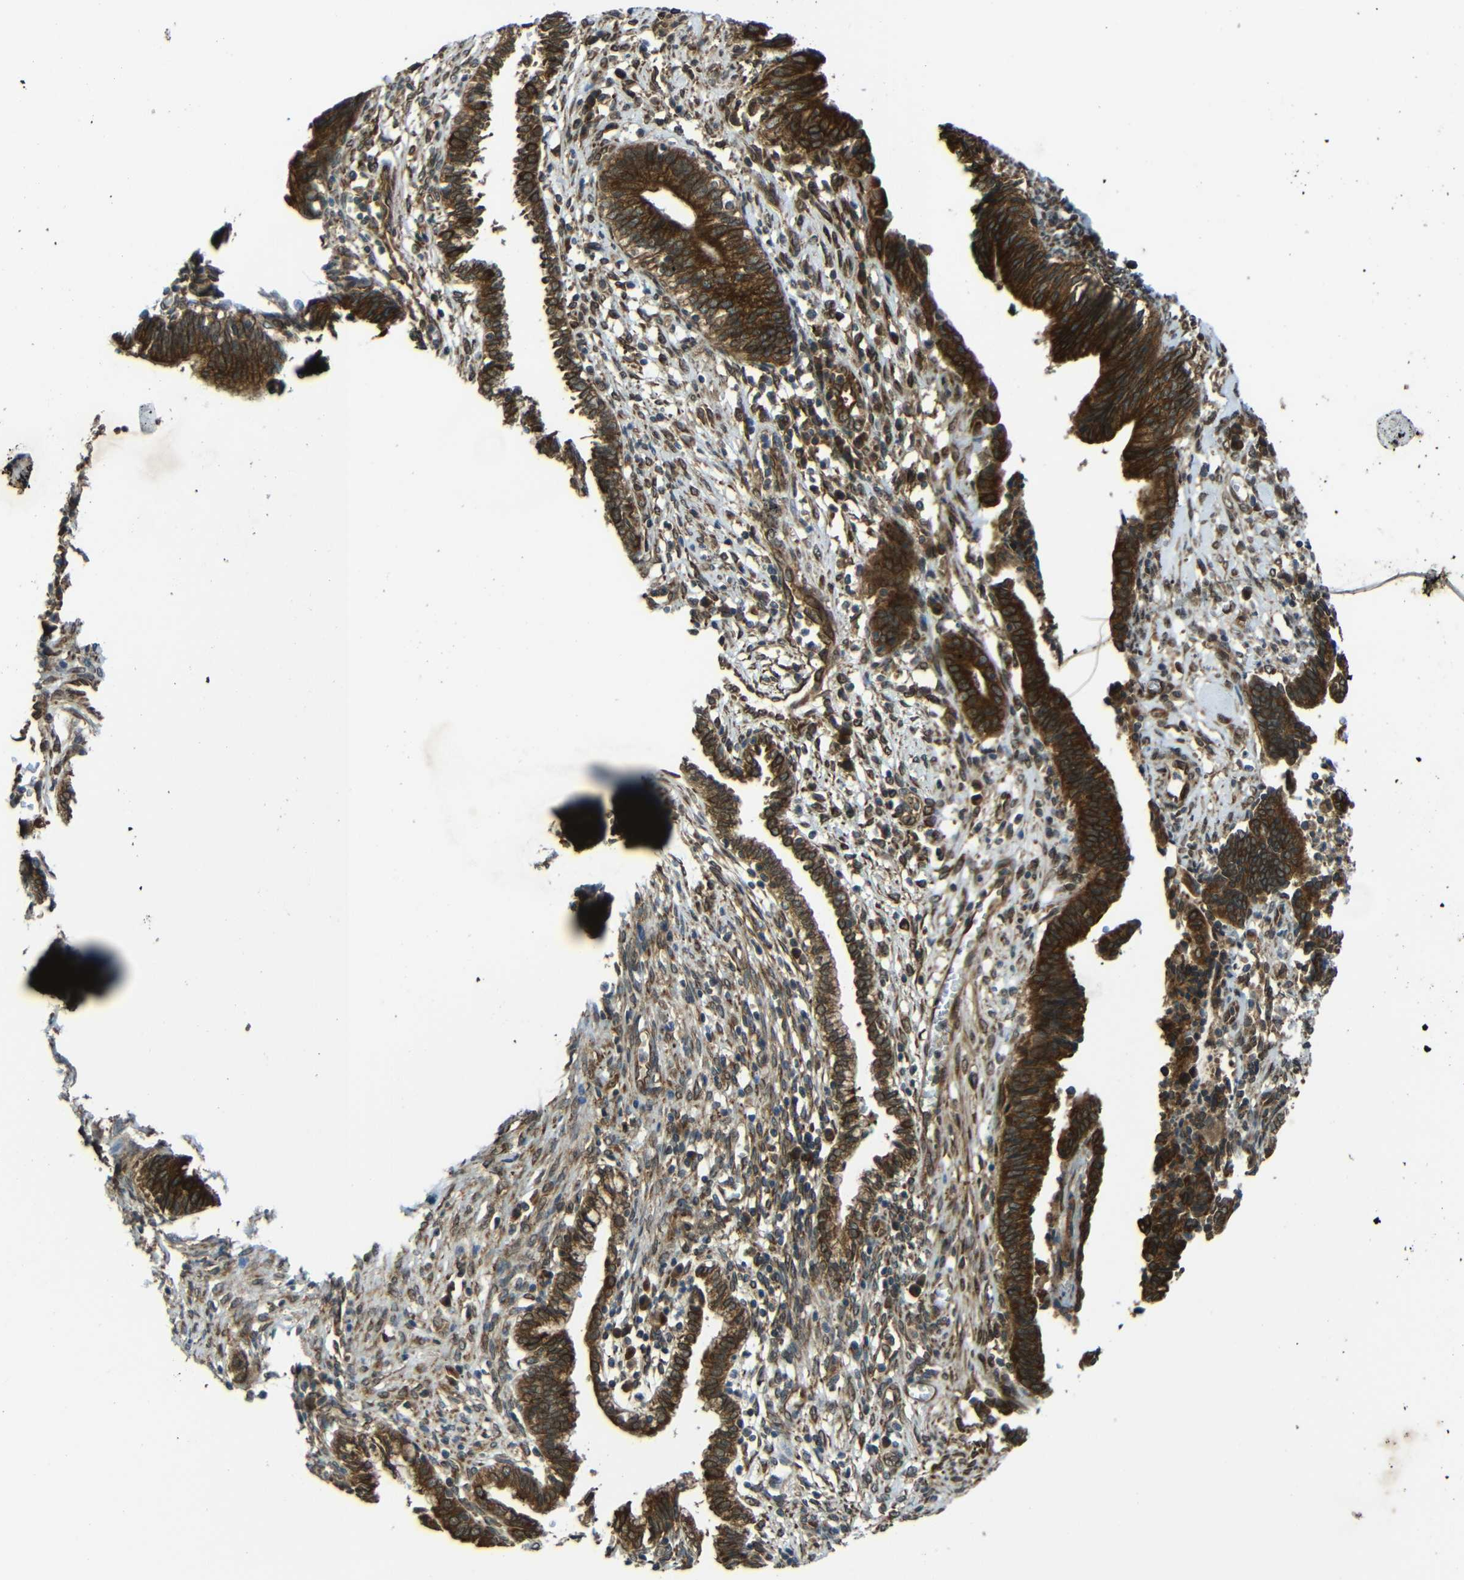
{"staining": {"intensity": "strong", "quantity": ">75%", "location": "cytoplasmic/membranous"}, "tissue": "cervical cancer", "cell_type": "Tumor cells", "image_type": "cancer", "snomed": [{"axis": "morphology", "description": "Adenocarcinoma, NOS"}, {"axis": "topography", "description": "Cervix"}], "caption": "Cervical cancer (adenocarcinoma) was stained to show a protein in brown. There is high levels of strong cytoplasmic/membranous expression in about >75% of tumor cells.", "gene": "VAPB", "patient": {"sex": "female", "age": 44}}